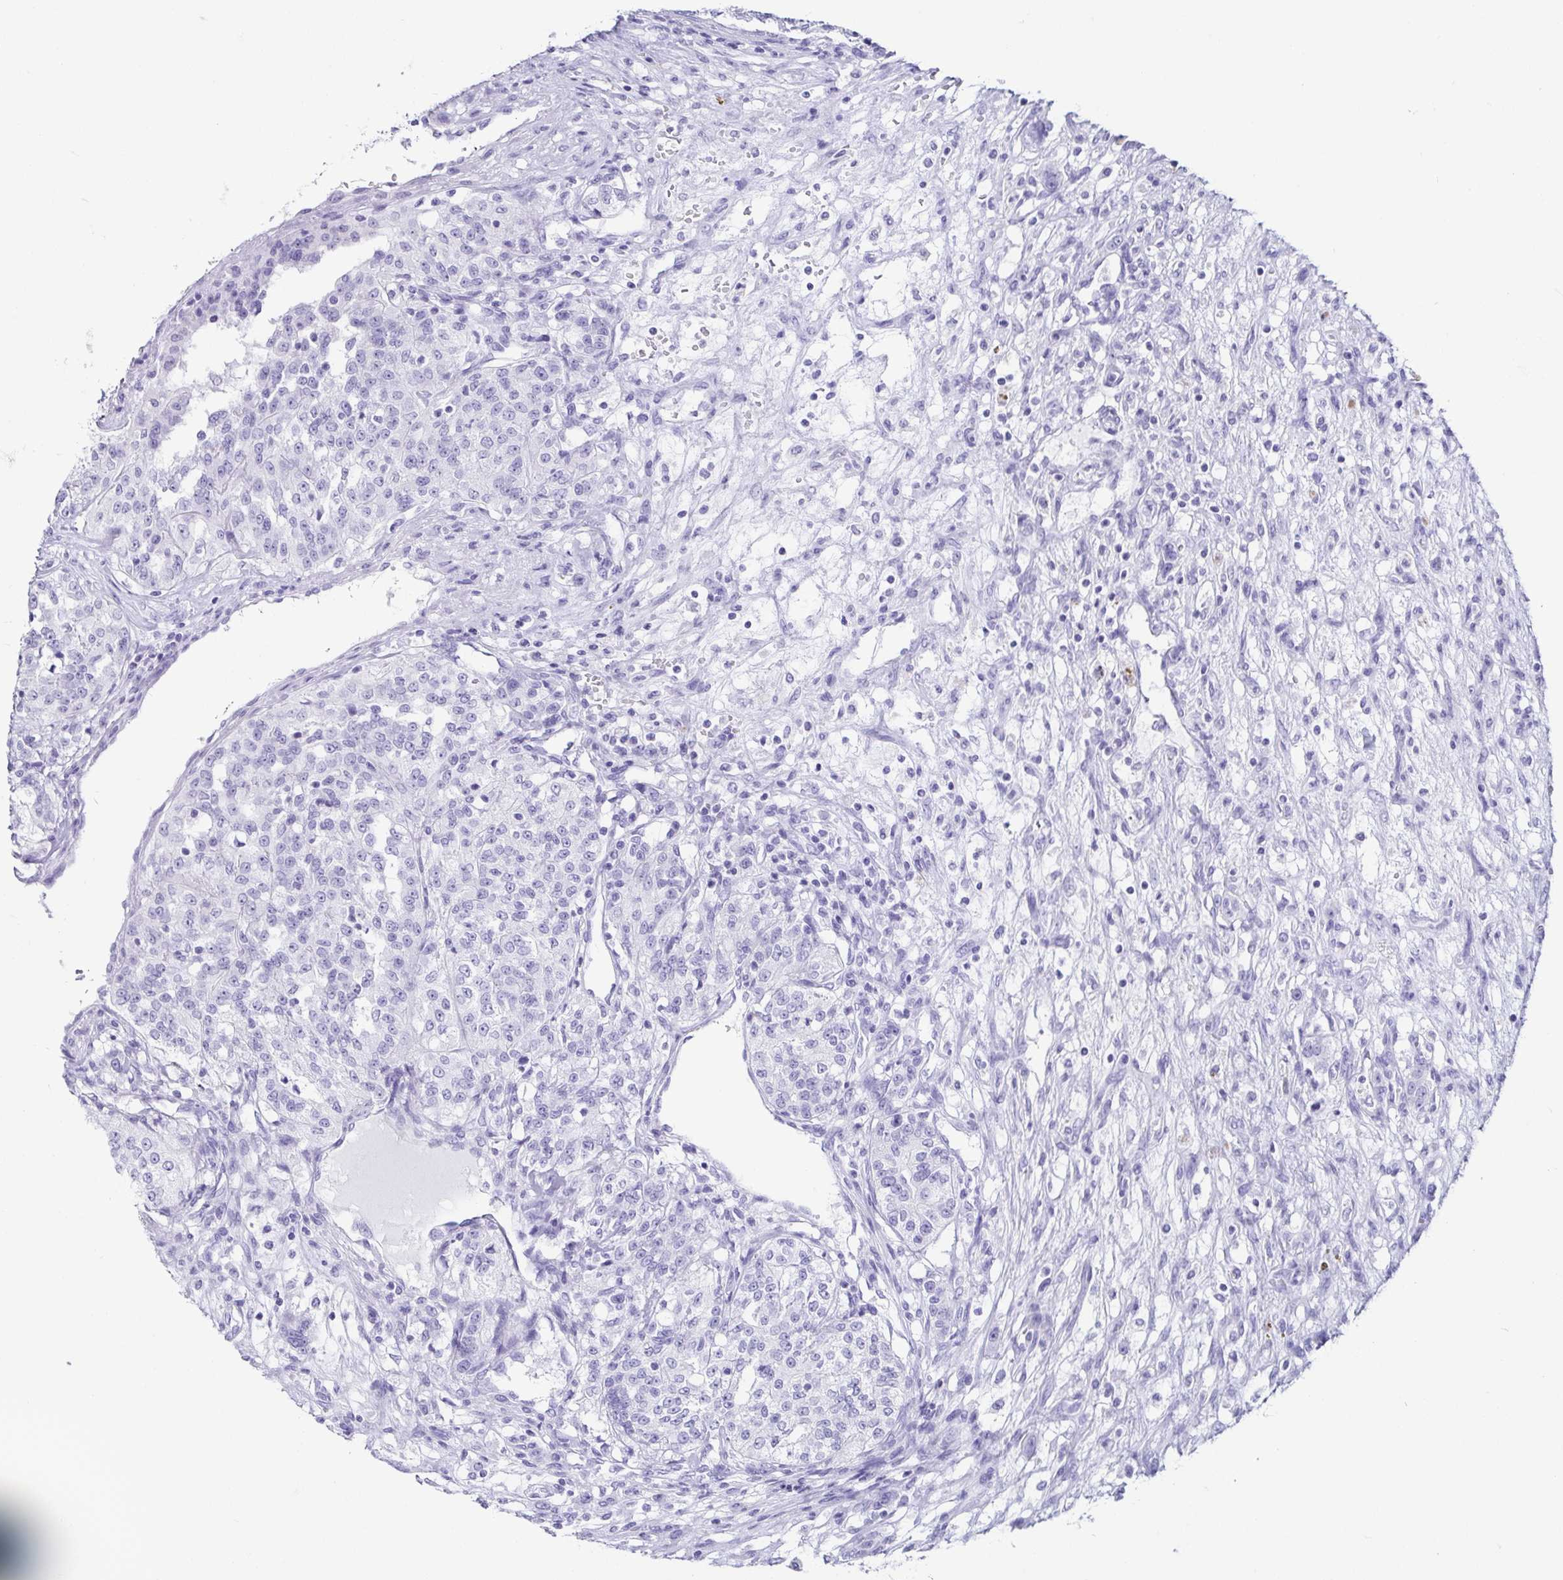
{"staining": {"intensity": "negative", "quantity": "none", "location": "none"}, "tissue": "renal cancer", "cell_type": "Tumor cells", "image_type": "cancer", "snomed": [{"axis": "morphology", "description": "Adenocarcinoma, NOS"}, {"axis": "topography", "description": "Kidney"}], "caption": "An immunohistochemistry (IHC) photomicrograph of renal adenocarcinoma is shown. There is no staining in tumor cells of renal adenocarcinoma. (Stains: DAB (3,3'-diaminobenzidine) IHC with hematoxylin counter stain, Microscopy: brightfield microscopy at high magnification).", "gene": "CD164L2", "patient": {"sex": "female", "age": 63}}